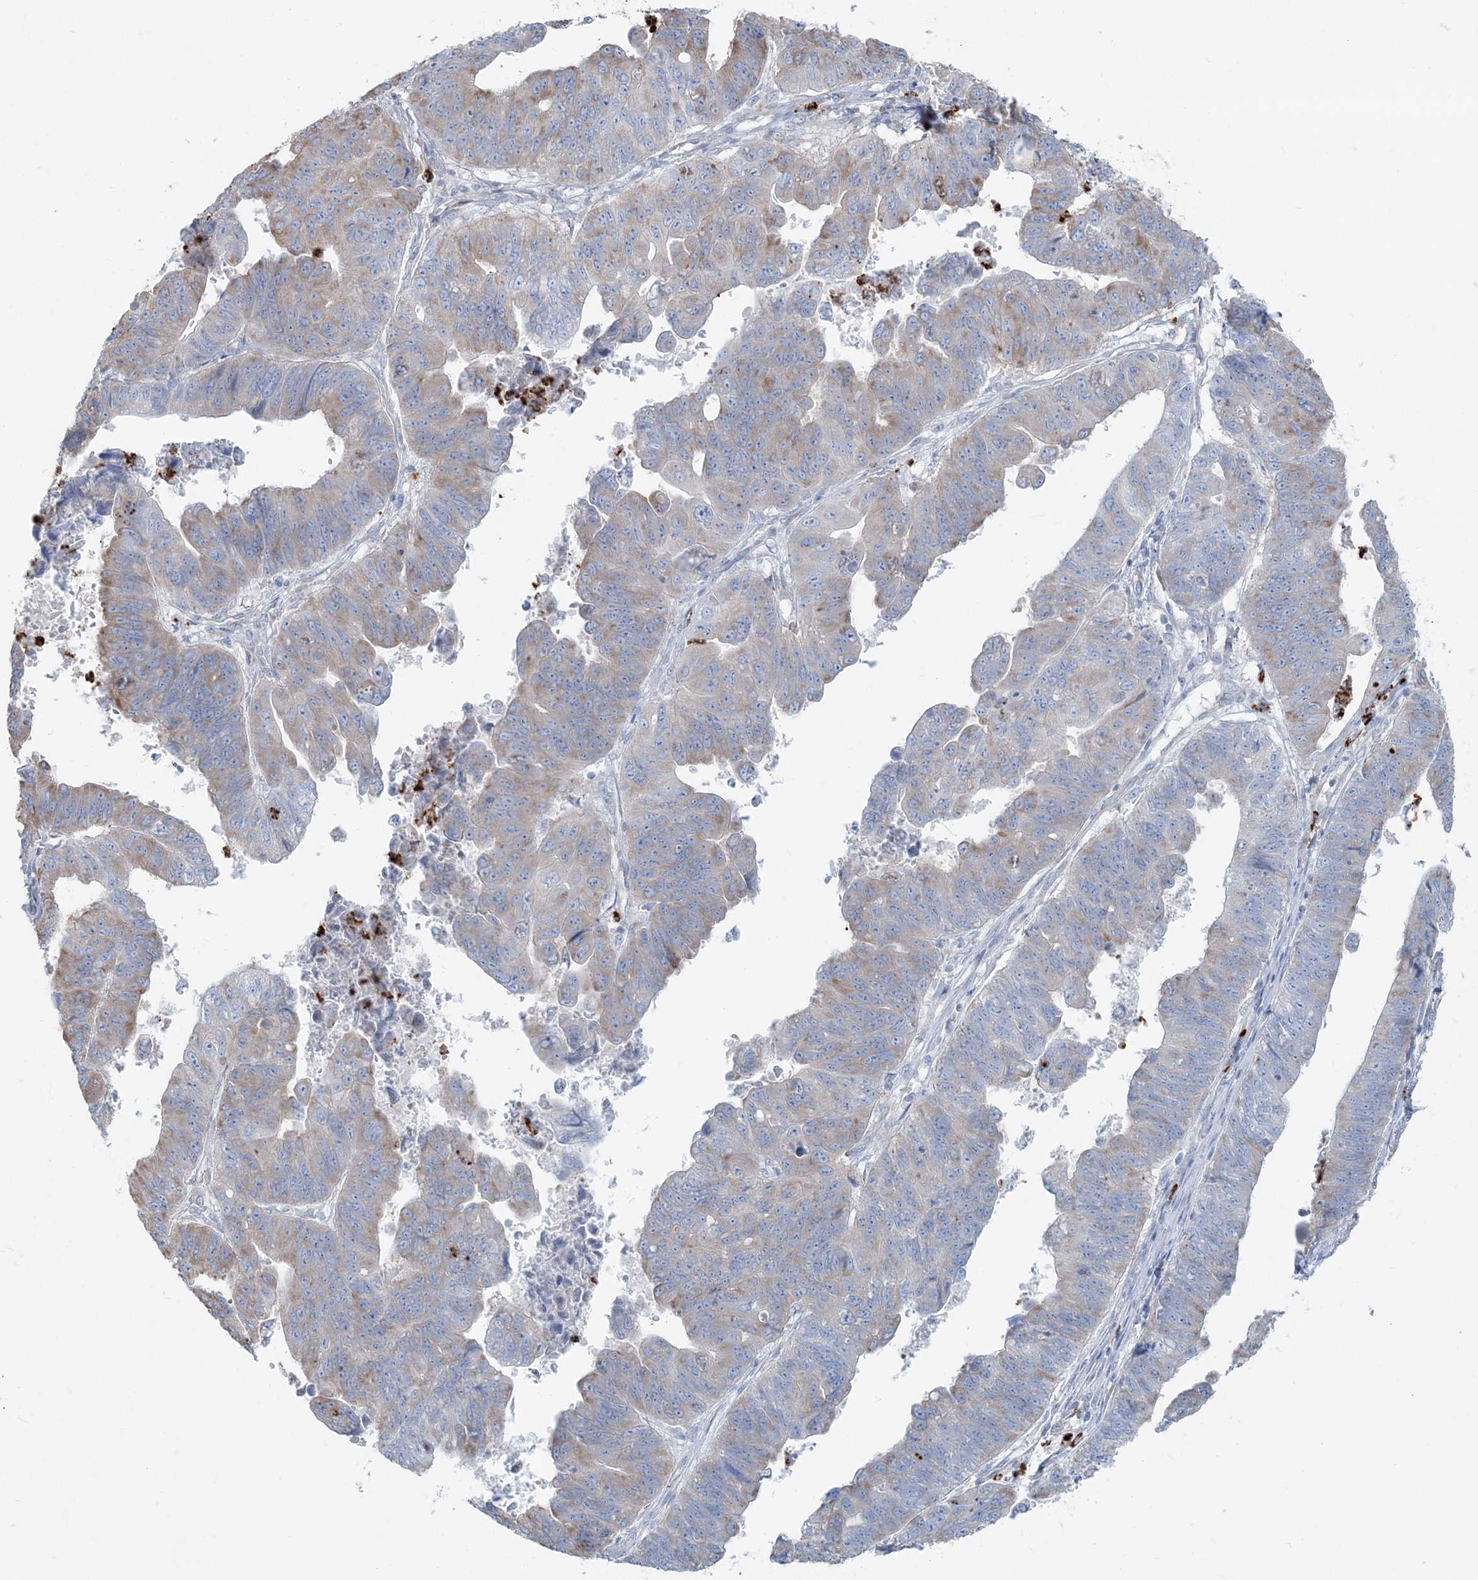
{"staining": {"intensity": "weak", "quantity": "25%-75%", "location": "cytoplasmic/membranous"}, "tissue": "stomach cancer", "cell_type": "Tumor cells", "image_type": "cancer", "snomed": [{"axis": "morphology", "description": "Adenocarcinoma, NOS"}, {"axis": "topography", "description": "Stomach"}], "caption": "Stomach cancer (adenocarcinoma) stained for a protein (brown) shows weak cytoplasmic/membranous positive staining in approximately 25%-75% of tumor cells.", "gene": "CCNJ", "patient": {"sex": "male", "age": 59}}